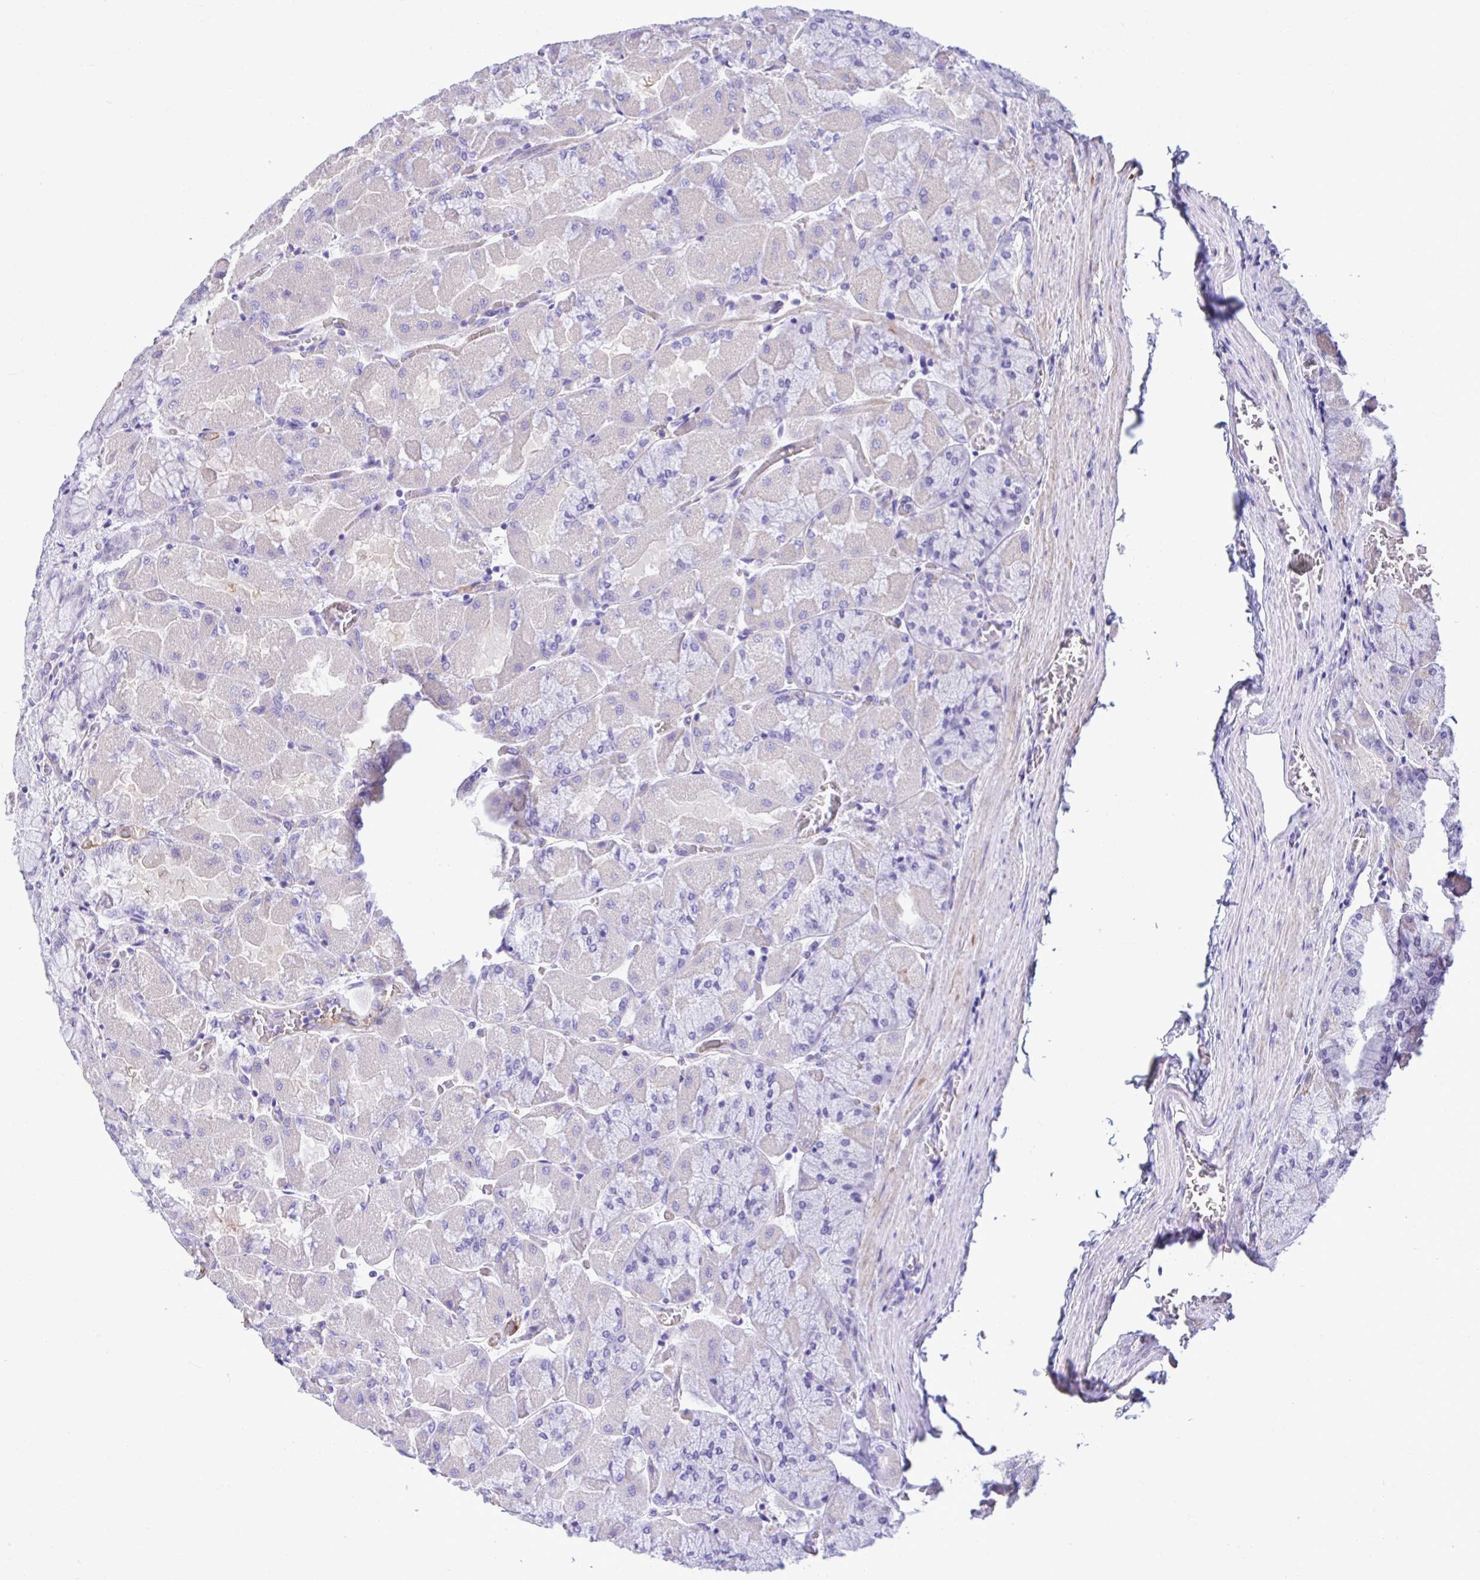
{"staining": {"intensity": "negative", "quantity": "none", "location": "none"}, "tissue": "stomach", "cell_type": "Glandular cells", "image_type": "normal", "snomed": [{"axis": "morphology", "description": "Normal tissue, NOS"}, {"axis": "topography", "description": "Stomach"}], "caption": "This image is of benign stomach stained with IHC to label a protein in brown with the nuclei are counter-stained blue. There is no expression in glandular cells.", "gene": "ABCG2", "patient": {"sex": "female", "age": 61}}